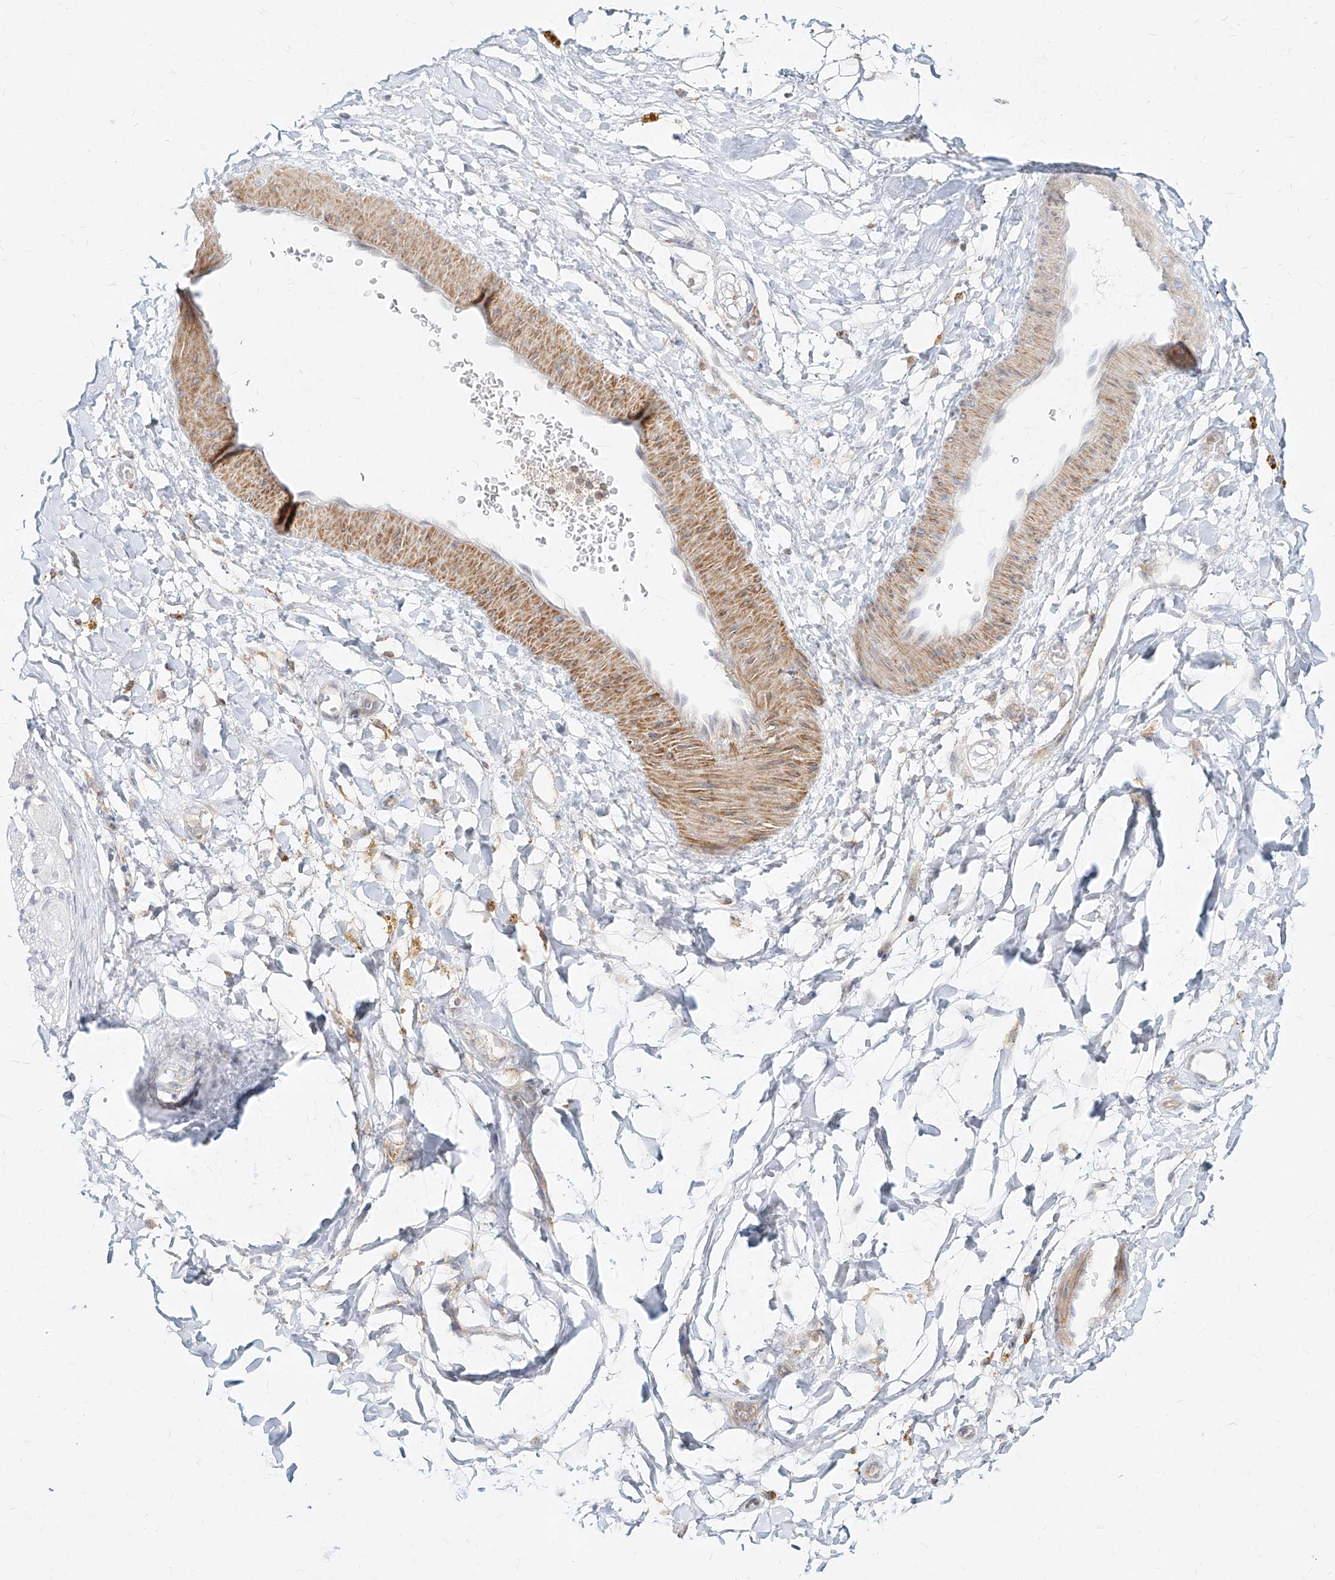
{"staining": {"intensity": "negative", "quantity": "none", "location": "none"}, "tissue": "adipose tissue", "cell_type": "Adipocytes", "image_type": "normal", "snomed": [{"axis": "morphology", "description": "Normal tissue, NOS"}, {"axis": "topography", "description": "Kidney"}, {"axis": "topography", "description": "Peripheral nerve tissue"}], "caption": "This micrograph is of unremarkable adipose tissue stained with immunohistochemistry to label a protein in brown with the nuclei are counter-stained blue. There is no positivity in adipocytes. (DAB (3,3'-diaminobenzidine) IHC with hematoxylin counter stain).", "gene": "SLC2A12", "patient": {"sex": "male", "age": 7}}